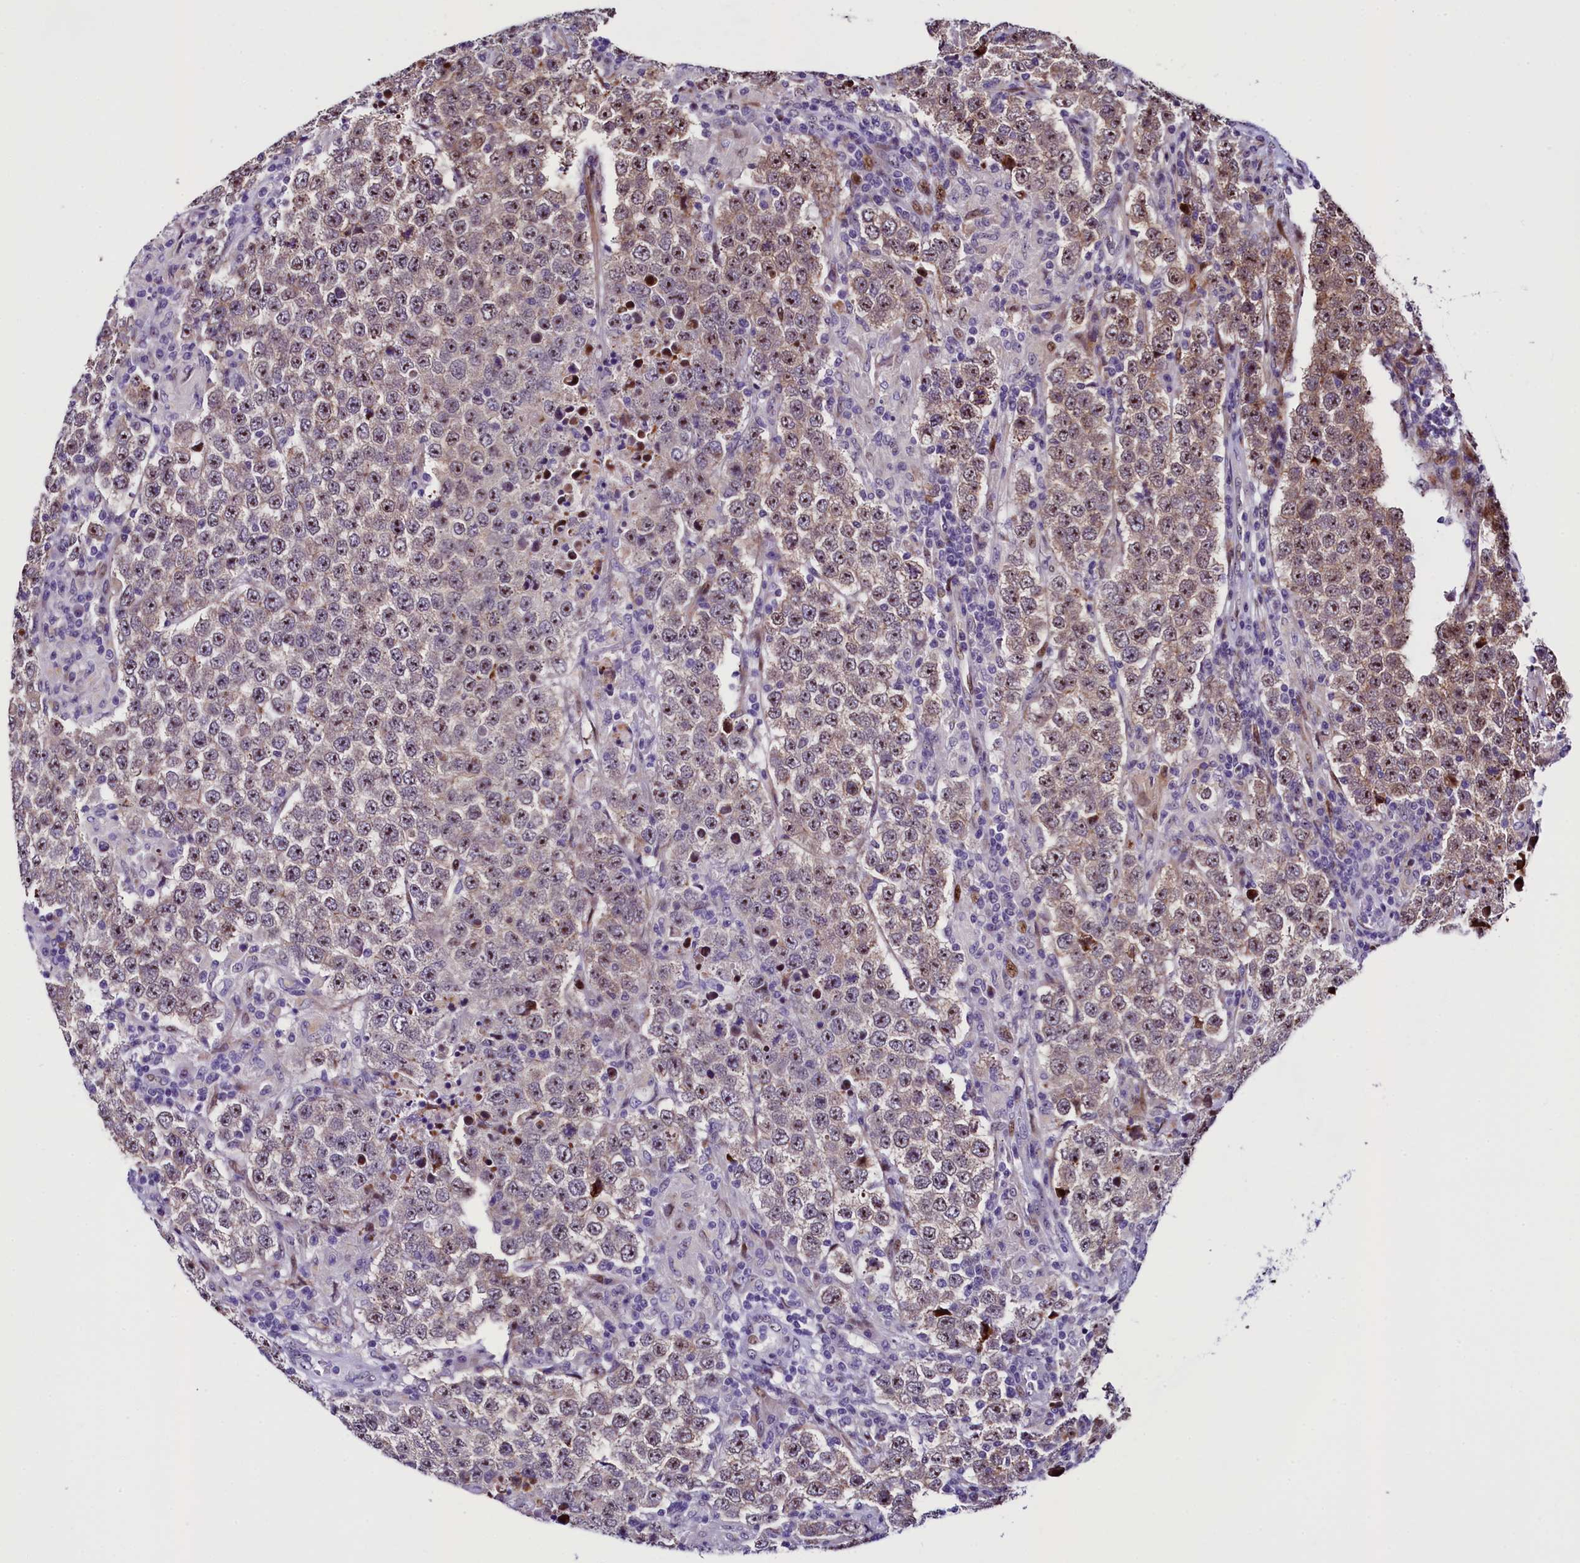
{"staining": {"intensity": "moderate", "quantity": "<25%", "location": "cytoplasmic/membranous,nuclear"}, "tissue": "testis cancer", "cell_type": "Tumor cells", "image_type": "cancer", "snomed": [{"axis": "morphology", "description": "Normal tissue, NOS"}, {"axis": "morphology", "description": "Urothelial carcinoma, High grade"}, {"axis": "morphology", "description": "Seminoma, NOS"}, {"axis": "morphology", "description": "Carcinoma, Embryonal, NOS"}, {"axis": "topography", "description": "Urinary bladder"}, {"axis": "topography", "description": "Testis"}], "caption": "Testis cancer (embryonal carcinoma) stained with a protein marker exhibits moderate staining in tumor cells.", "gene": "TRMT112", "patient": {"sex": "male", "age": 41}}